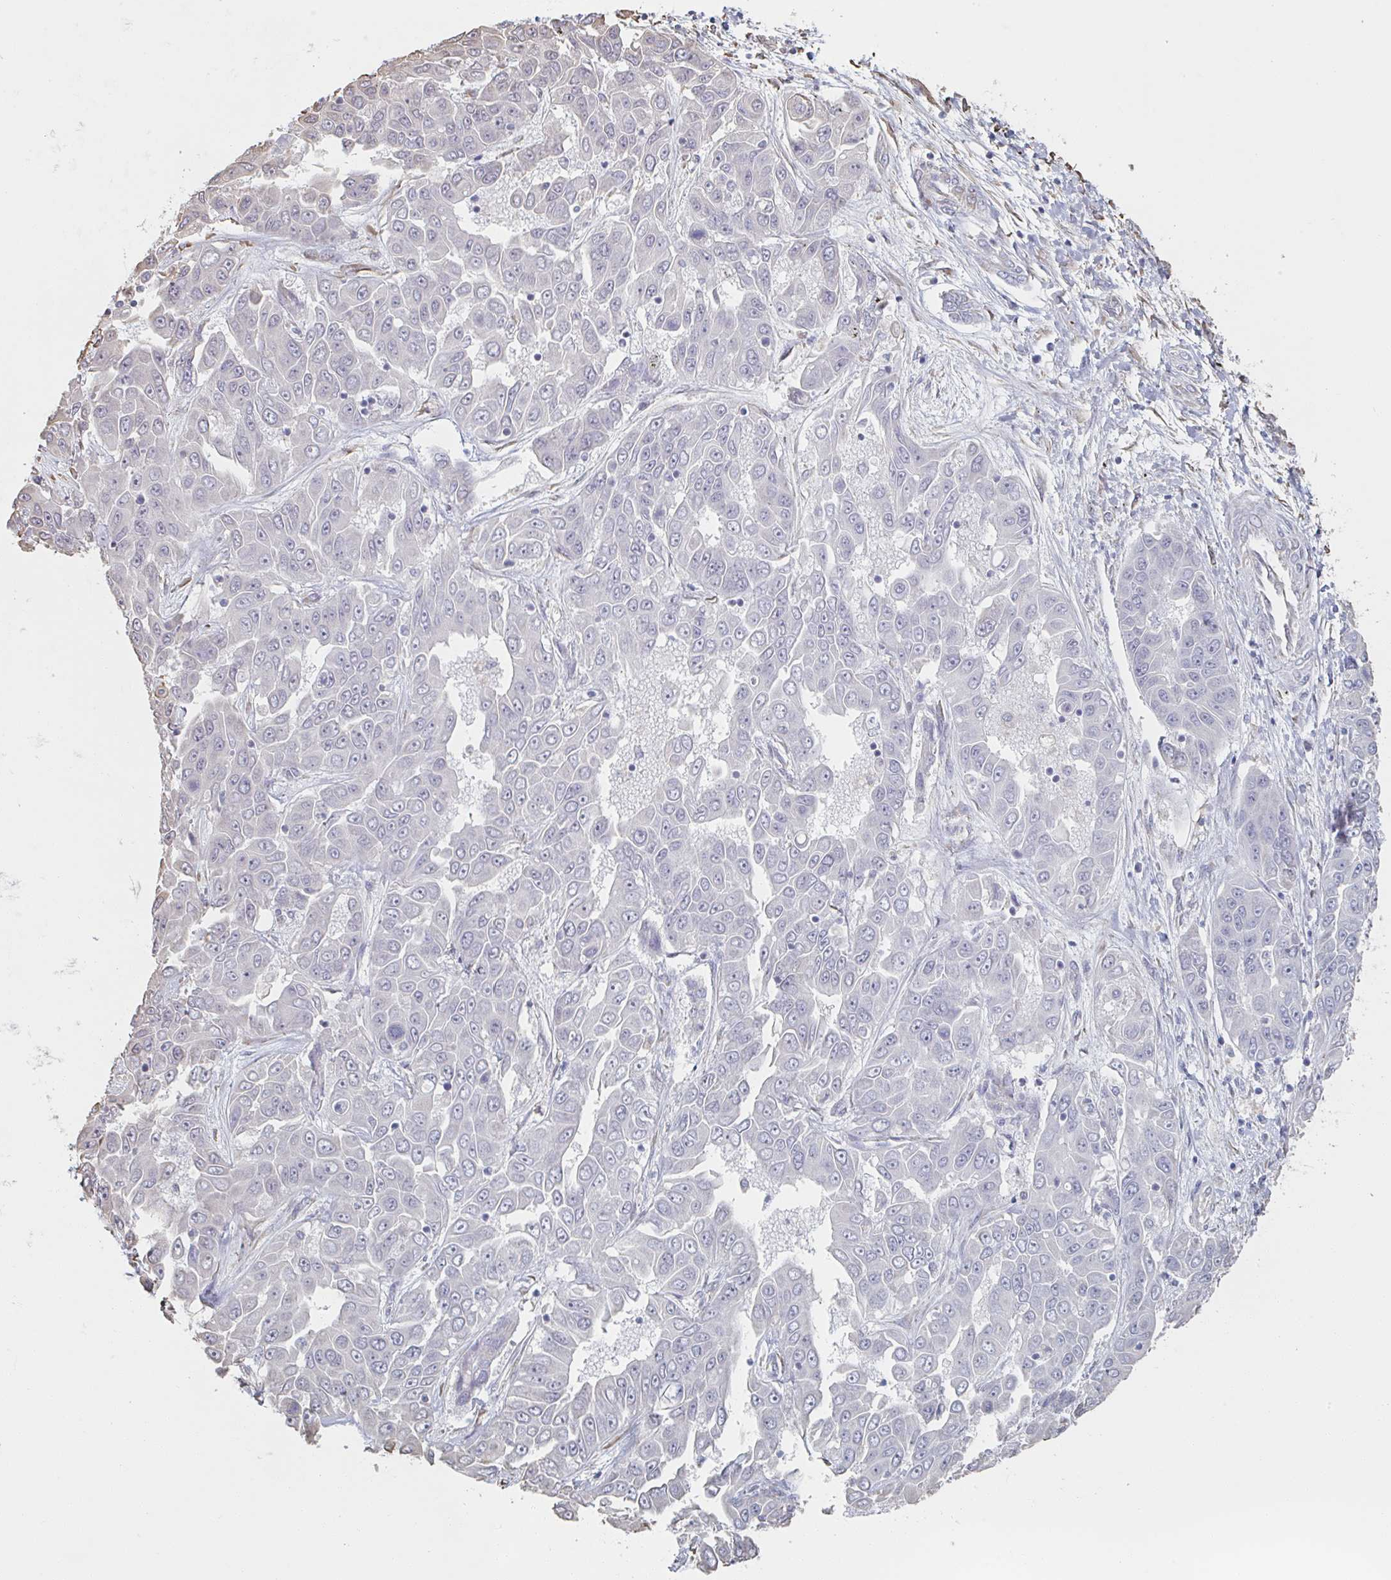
{"staining": {"intensity": "negative", "quantity": "none", "location": "none"}, "tissue": "liver cancer", "cell_type": "Tumor cells", "image_type": "cancer", "snomed": [{"axis": "morphology", "description": "Cholangiocarcinoma"}, {"axis": "topography", "description": "Liver"}], "caption": "There is no significant expression in tumor cells of liver cholangiocarcinoma.", "gene": "RAB5IF", "patient": {"sex": "female", "age": 52}}